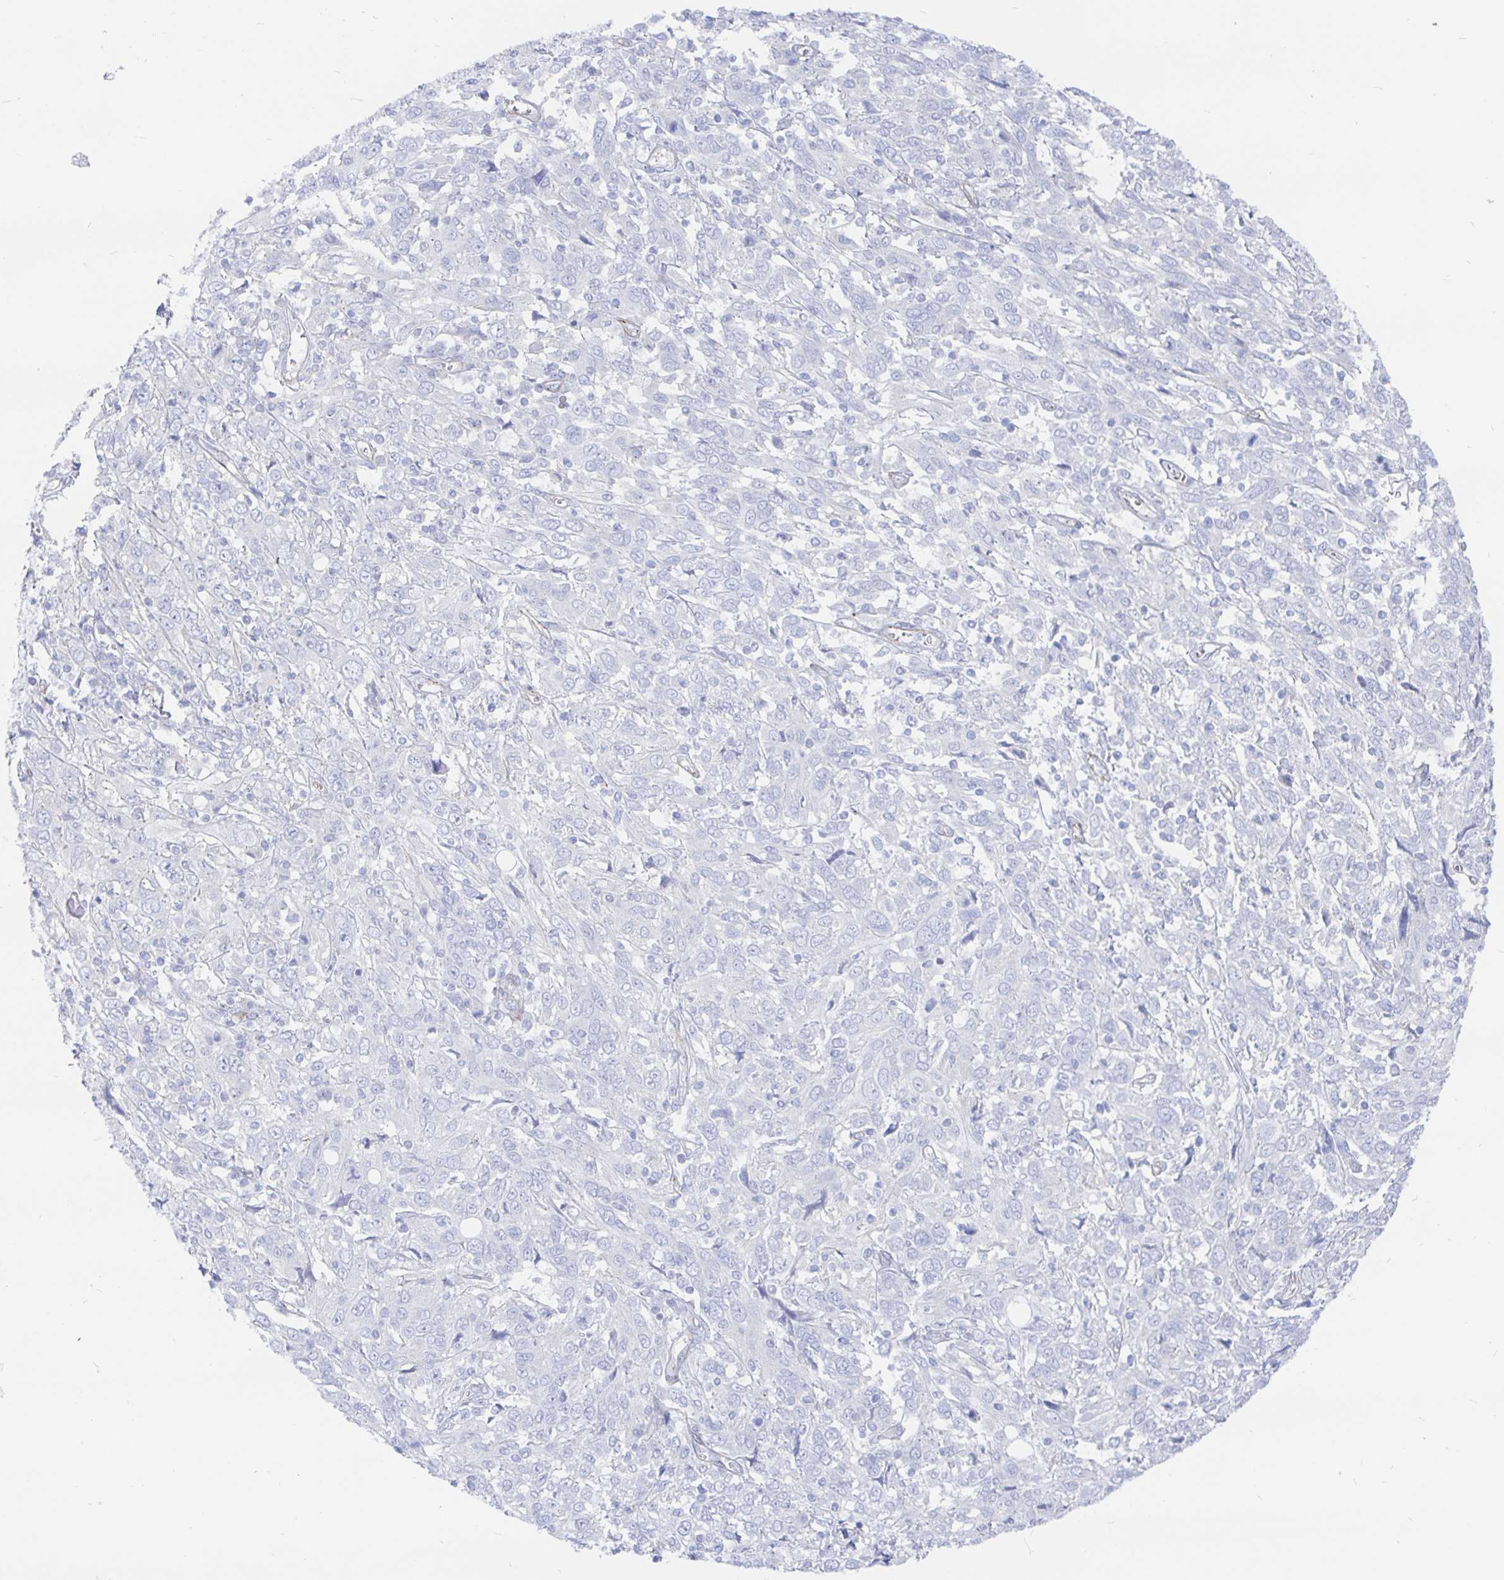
{"staining": {"intensity": "negative", "quantity": "none", "location": "none"}, "tissue": "cervical cancer", "cell_type": "Tumor cells", "image_type": "cancer", "snomed": [{"axis": "morphology", "description": "Squamous cell carcinoma, NOS"}, {"axis": "topography", "description": "Cervix"}], "caption": "There is no significant expression in tumor cells of cervical squamous cell carcinoma.", "gene": "COX16", "patient": {"sex": "female", "age": 46}}